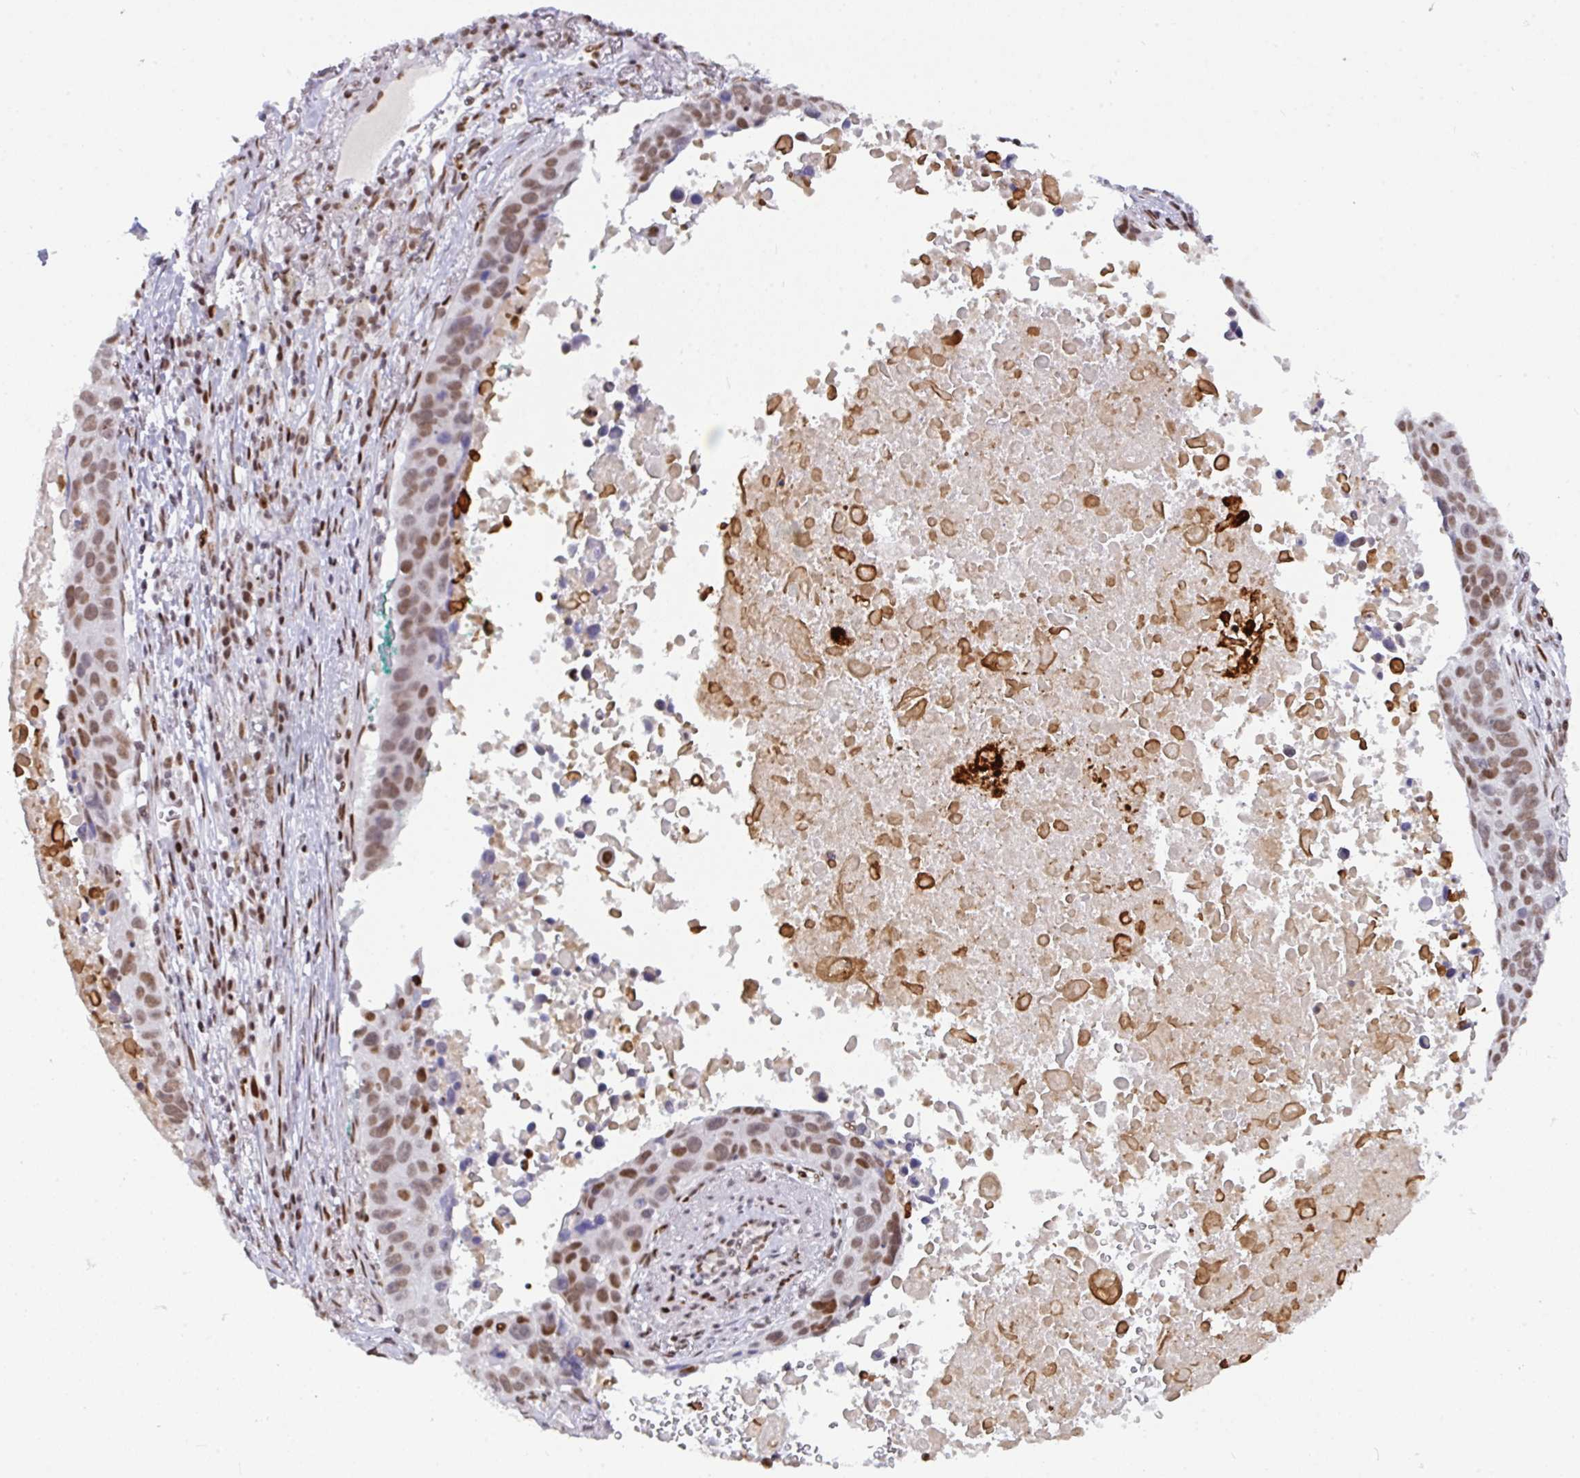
{"staining": {"intensity": "moderate", "quantity": ">75%", "location": "nuclear"}, "tissue": "lung cancer", "cell_type": "Tumor cells", "image_type": "cancer", "snomed": [{"axis": "morphology", "description": "Squamous cell carcinoma, NOS"}, {"axis": "topography", "description": "Lung"}], "caption": "The micrograph demonstrates immunohistochemical staining of lung cancer. There is moderate nuclear positivity is identified in about >75% of tumor cells. The staining was performed using DAB (3,3'-diaminobenzidine), with brown indicating positive protein expression. Nuclei are stained blue with hematoxylin.", "gene": "CLP1", "patient": {"sex": "male", "age": 66}}